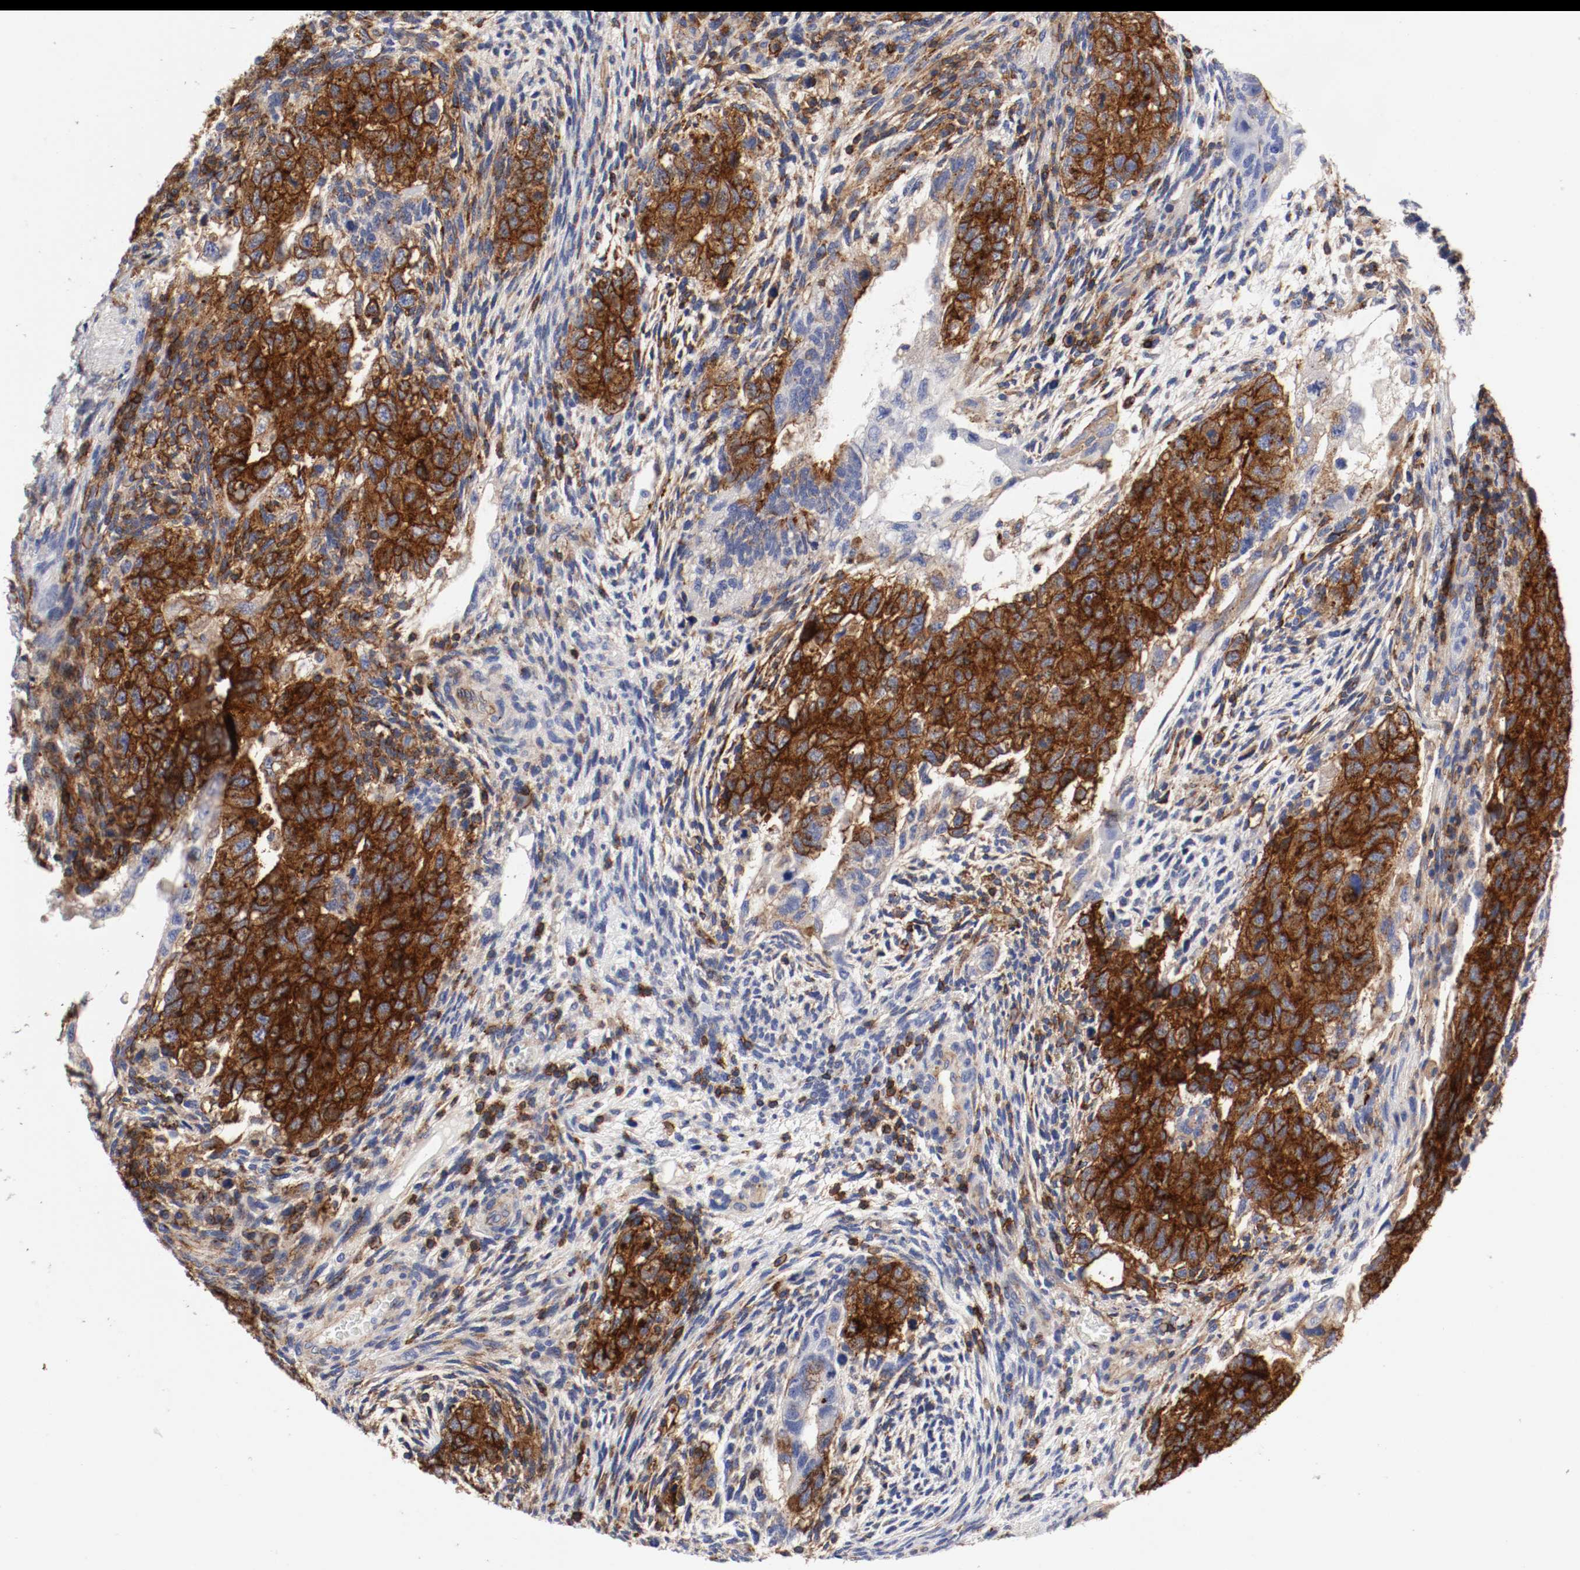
{"staining": {"intensity": "strong", "quantity": ">75%", "location": "cytoplasmic/membranous"}, "tissue": "testis cancer", "cell_type": "Tumor cells", "image_type": "cancer", "snomed": [{"axis": "morphology", "description": "Normal tissue, NOS"}, {"axis": "morphology", "description": "Carcinoma, Embryonal, NOS"}, {"axis": "topography", "description": "Testis"}], "caption": "IHC histopathology image of embryonal carcinoma (testis) stained for a protein (brown), which displays high levels of strong cytoplasmic/membranous expression in about >75% of tumor cells.", "gene": "IFITM1", "patient": {"sex": "male", "age": 36}}